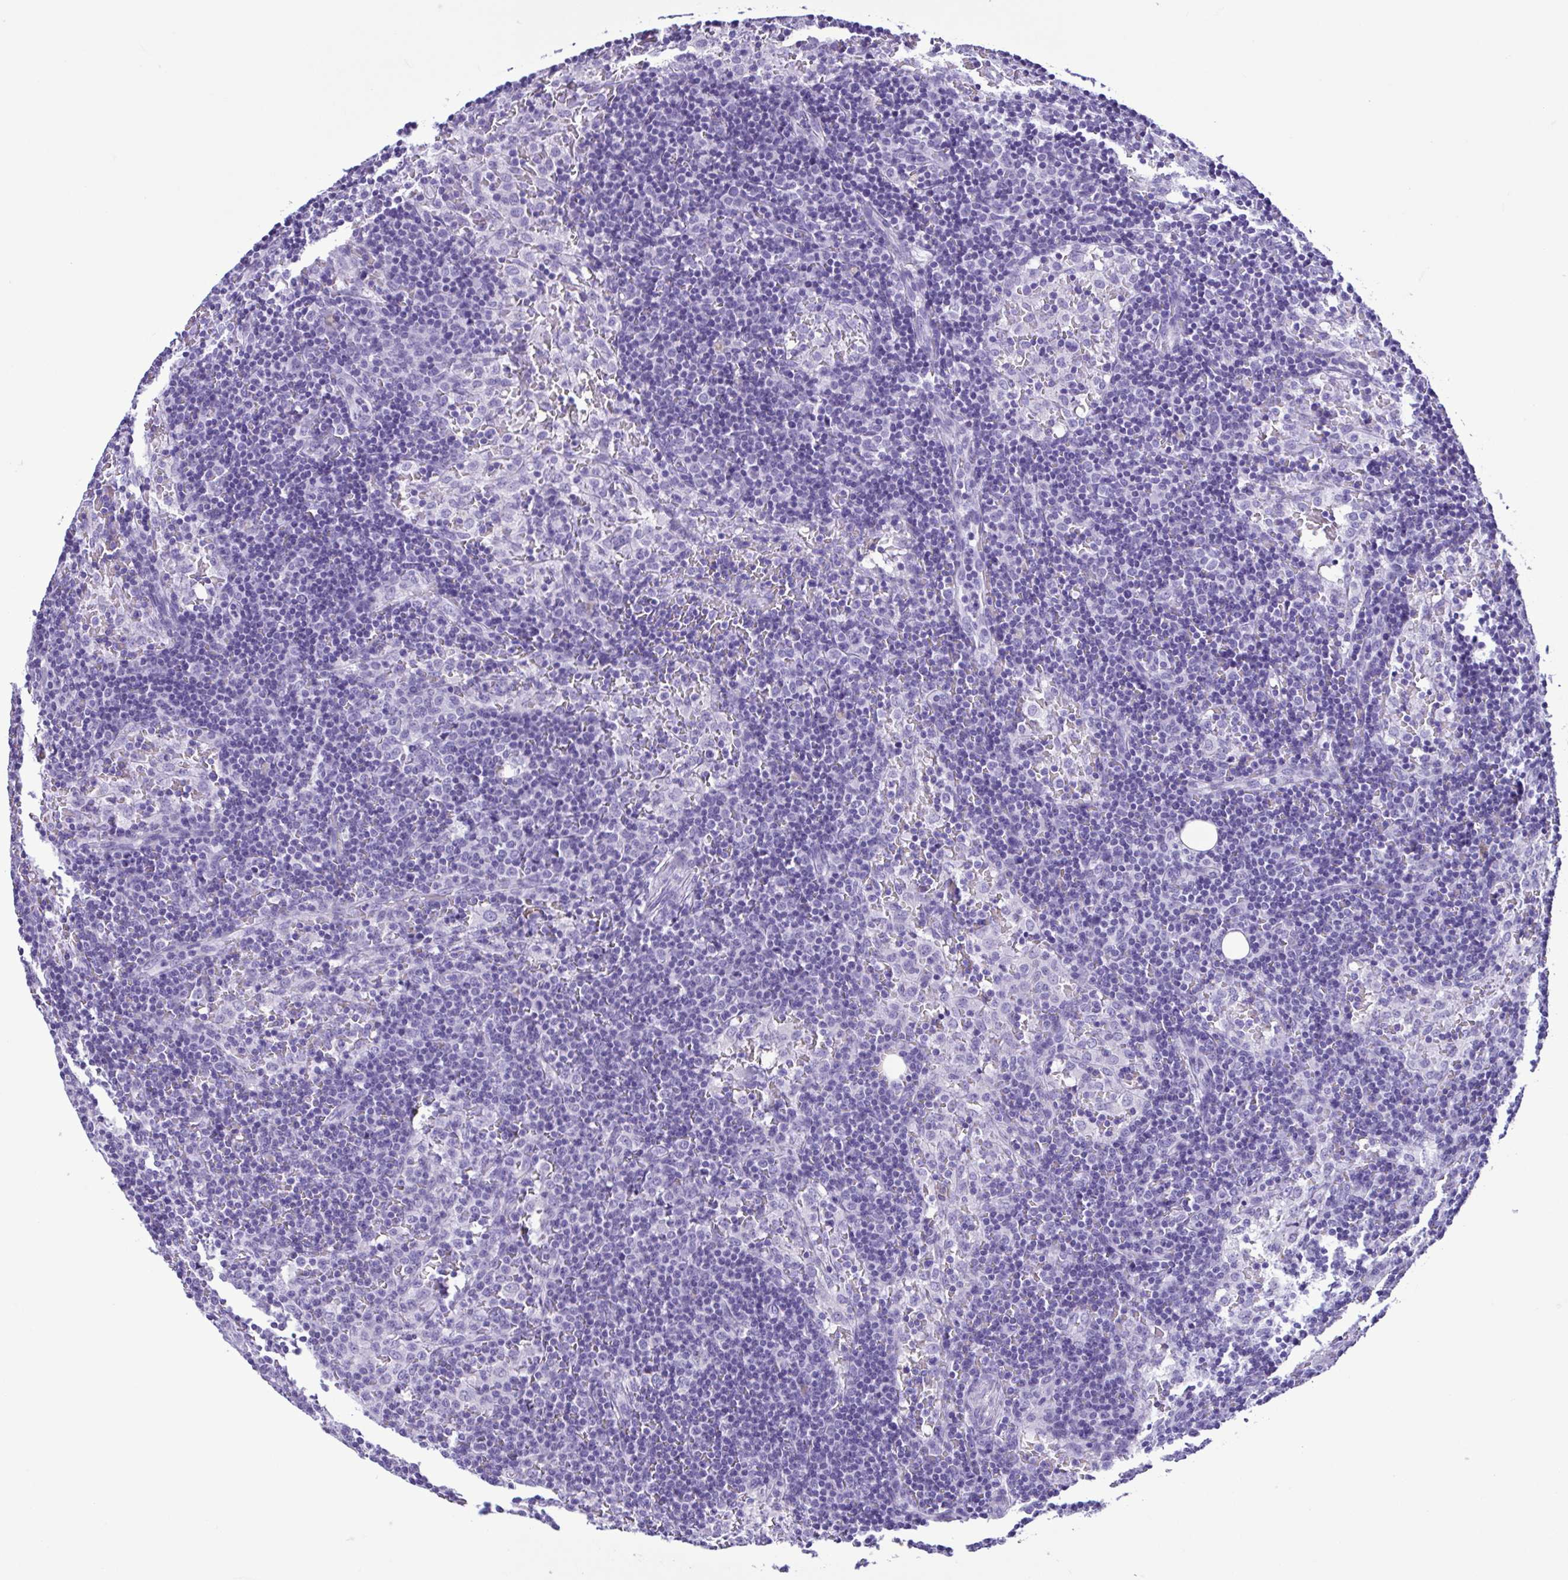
{"staining": {"intensity": "negative", "quantity": "none", "location": "none"}, "tissue": "lymph node", "cell_type": "Germinal center cells", "image_type": "normal", "snomed": [{"axis": "morphology", "description": "Normal tissue, NOS"}, {"axis": "topography", "description": "Lymph node"}], "caption": "This is an IHC photomicrograph of benign lymph node. There is no expression in germinal center cells.", "gene": "SPATA16", "patient": {"sex": "female", "age": 41}}